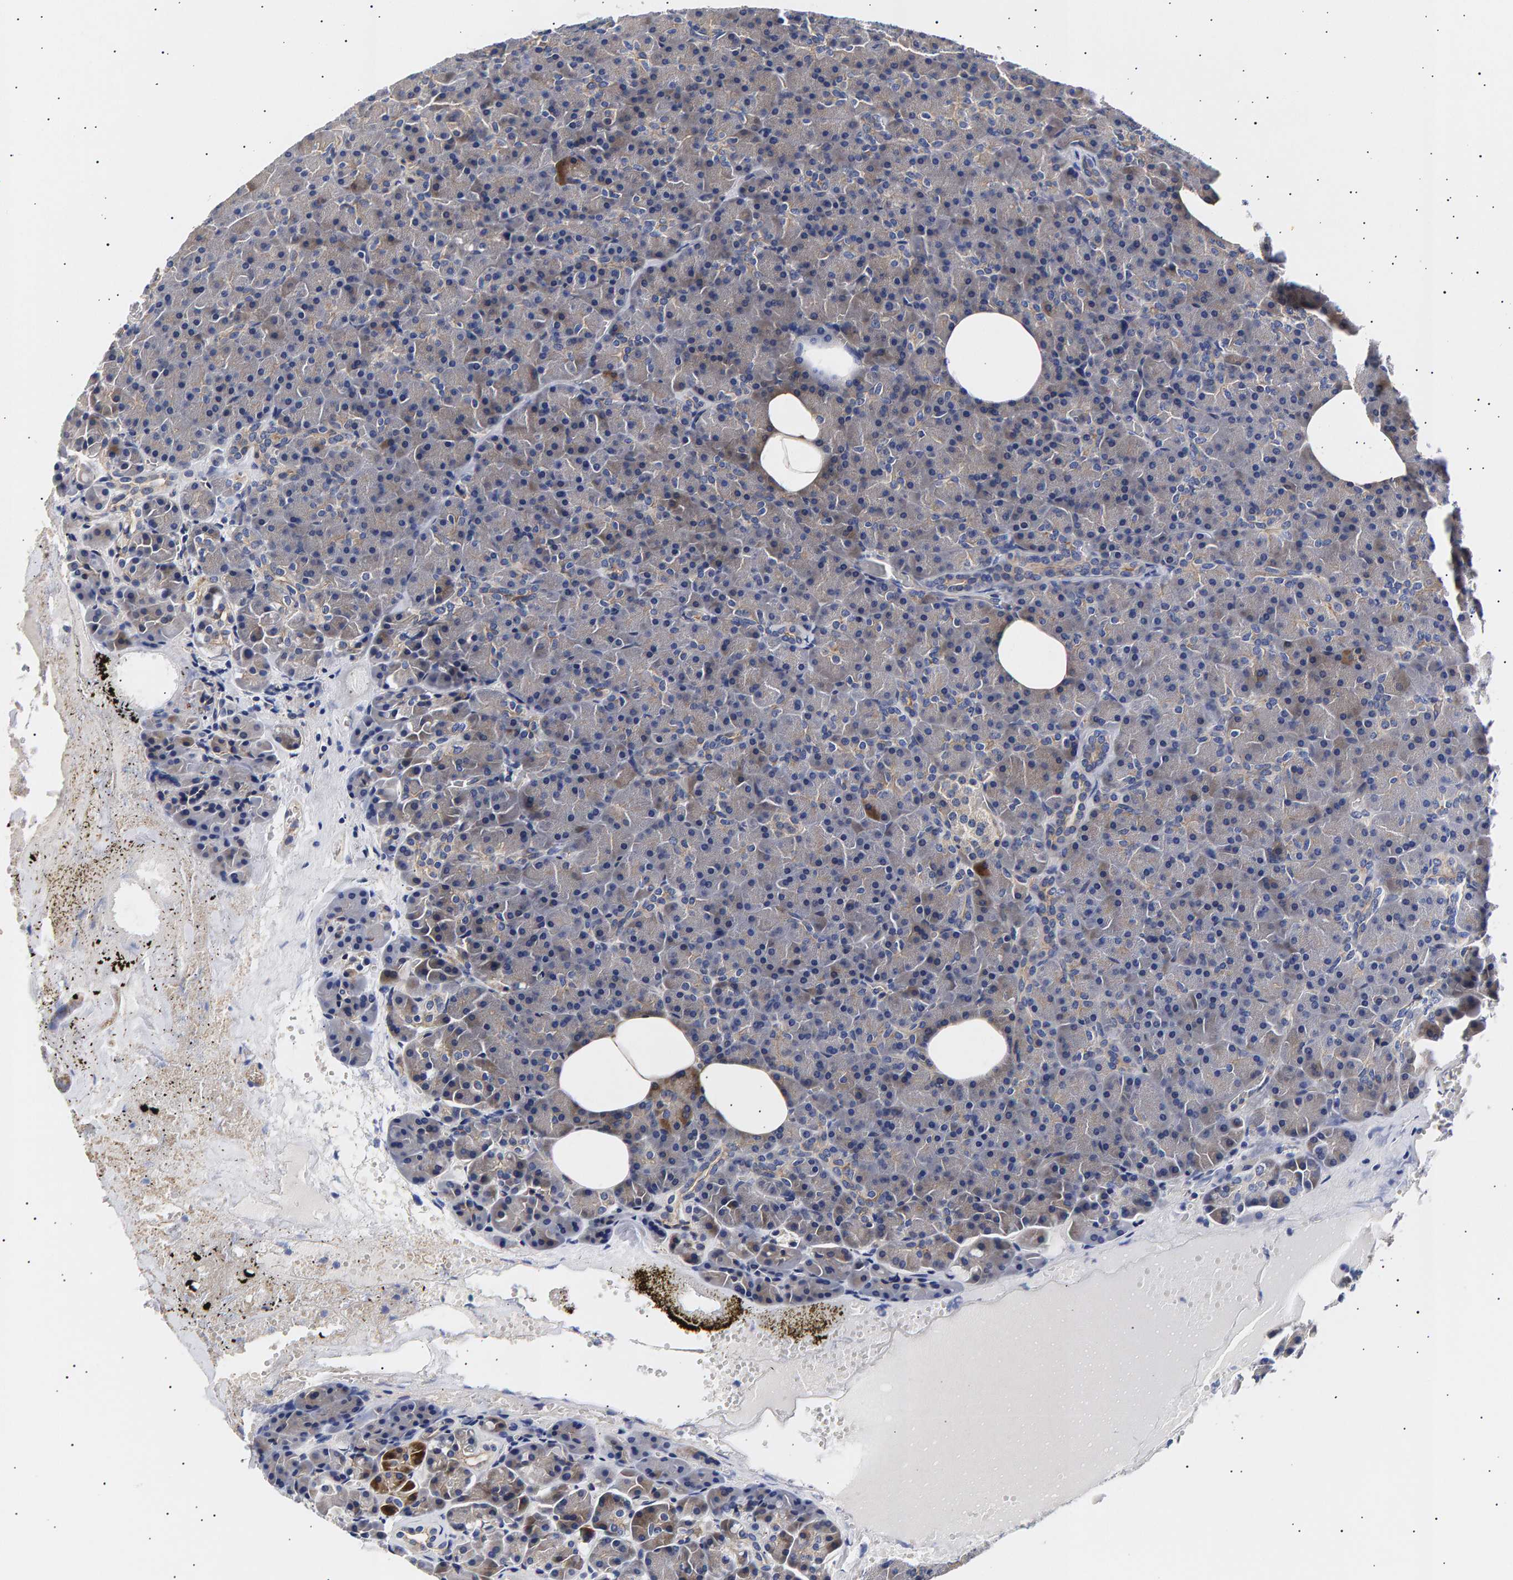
{"staining": {"intensity": "moderate", "quantity": "<25%", "location": "cytoplasmic/membranous"}, "tissue": "pancreas", "cell_type": "Exocrine glandular cells", "image_type": "normal", "snomed": [{"axis": "morphology", "description": "Normal tissue, NOS"}, {"axis": "morphology", "description": "Carcinoid, malignant, NOS"}, {"axis": "topography", "description": "Pancreas"}], "caption": "Immunohistochemistry image of normal pancreas: human pancreas stained using IHC displays low levels of moderate protein expression localized specifically in the cytoplasmic/membranous of exocrine glandular cells, appearing as a cytoplasmic/membranous brown color.", "gene": "ANKRD40", "patient": {"sex": "female", "age": 35}}